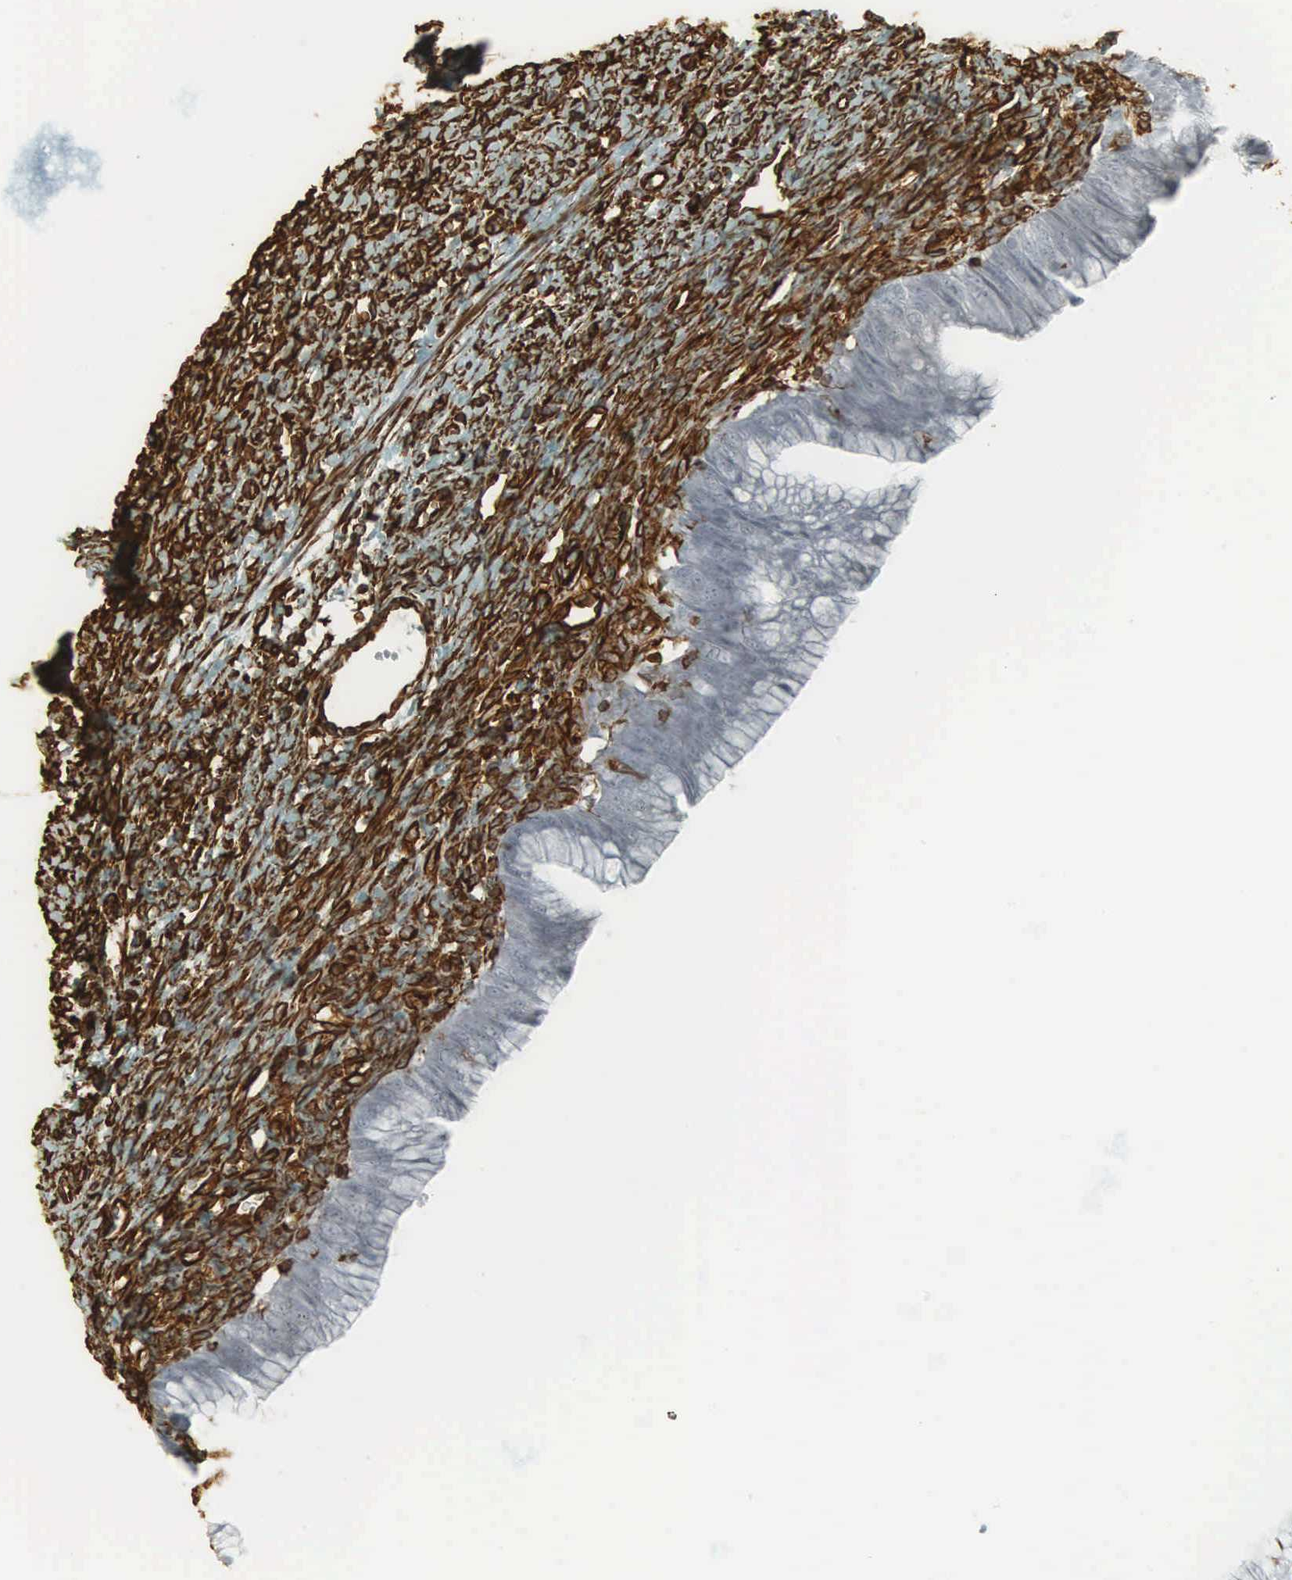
{"staining": {"intensity": "negative", "quantity": "none", "location": "none"}, "tissue": "ovarian cancer", "cell_type": "Tumor cells", "image_type": "cancer", "snomed": [{"axis": "morphology", "description": "Cystadenocarcinoma, mucinous, NOS"}, {"axis": "topography", "description": "Ovary"}], "caption": "DAB (3,3'-diaminobenzidine) immunohistochemical staining of ovarian cancer (mucinous cystadenocarcinoma) displays no significant positivity in tumor cells. (DAB (3,3'-diaminobenzidine) immunohistochemistry (IHC) with hematoxylin counter stain).", "gene": "VIM", "patient": {"sex": "female", "age": 25}}